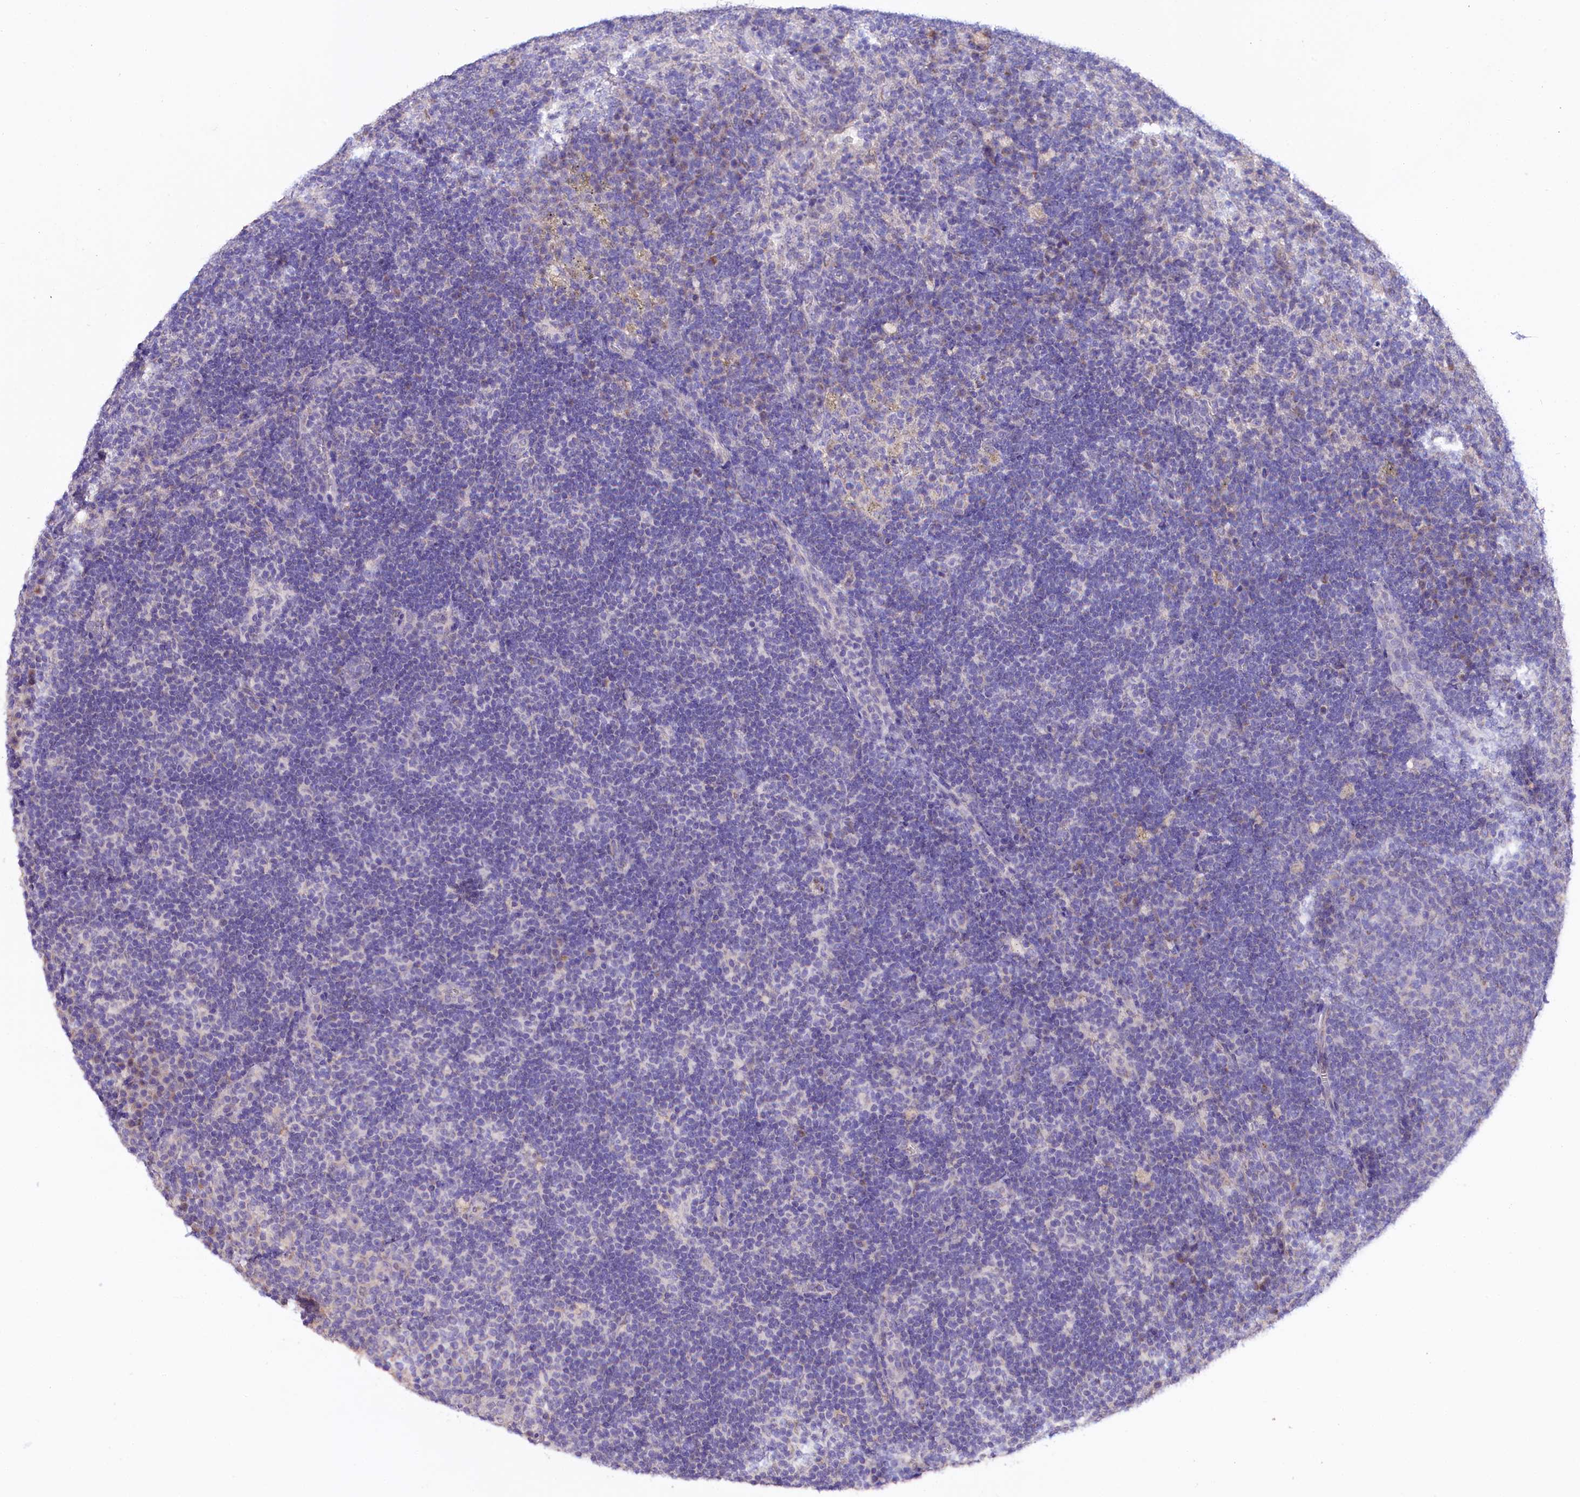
{"staining": {"intensity": "weak", "quantity": "25%-75%", "location": "cytoplasmic/membranous"}, "tissue": "lymph node", "cell_type": "Germinal center cells", "image_type": "normal", "snomed": [{"axis": "morphology", "description": "Normal tissue, NOS"}, {"axis": "topography", "description": "Lymph node"}], "caption": "Immunohistochemical staining of unremarkable lymph node demonstrates weak cytoplasmic/membranous protein expression in approximately 25%-75% of germinal center cells. (DAB (3,3'-diaminobenzidine) = brown stain, brightfield microscopy at high magnification).", "gene": "CEP295", "patient": {"sex": "female", "age": 70}}